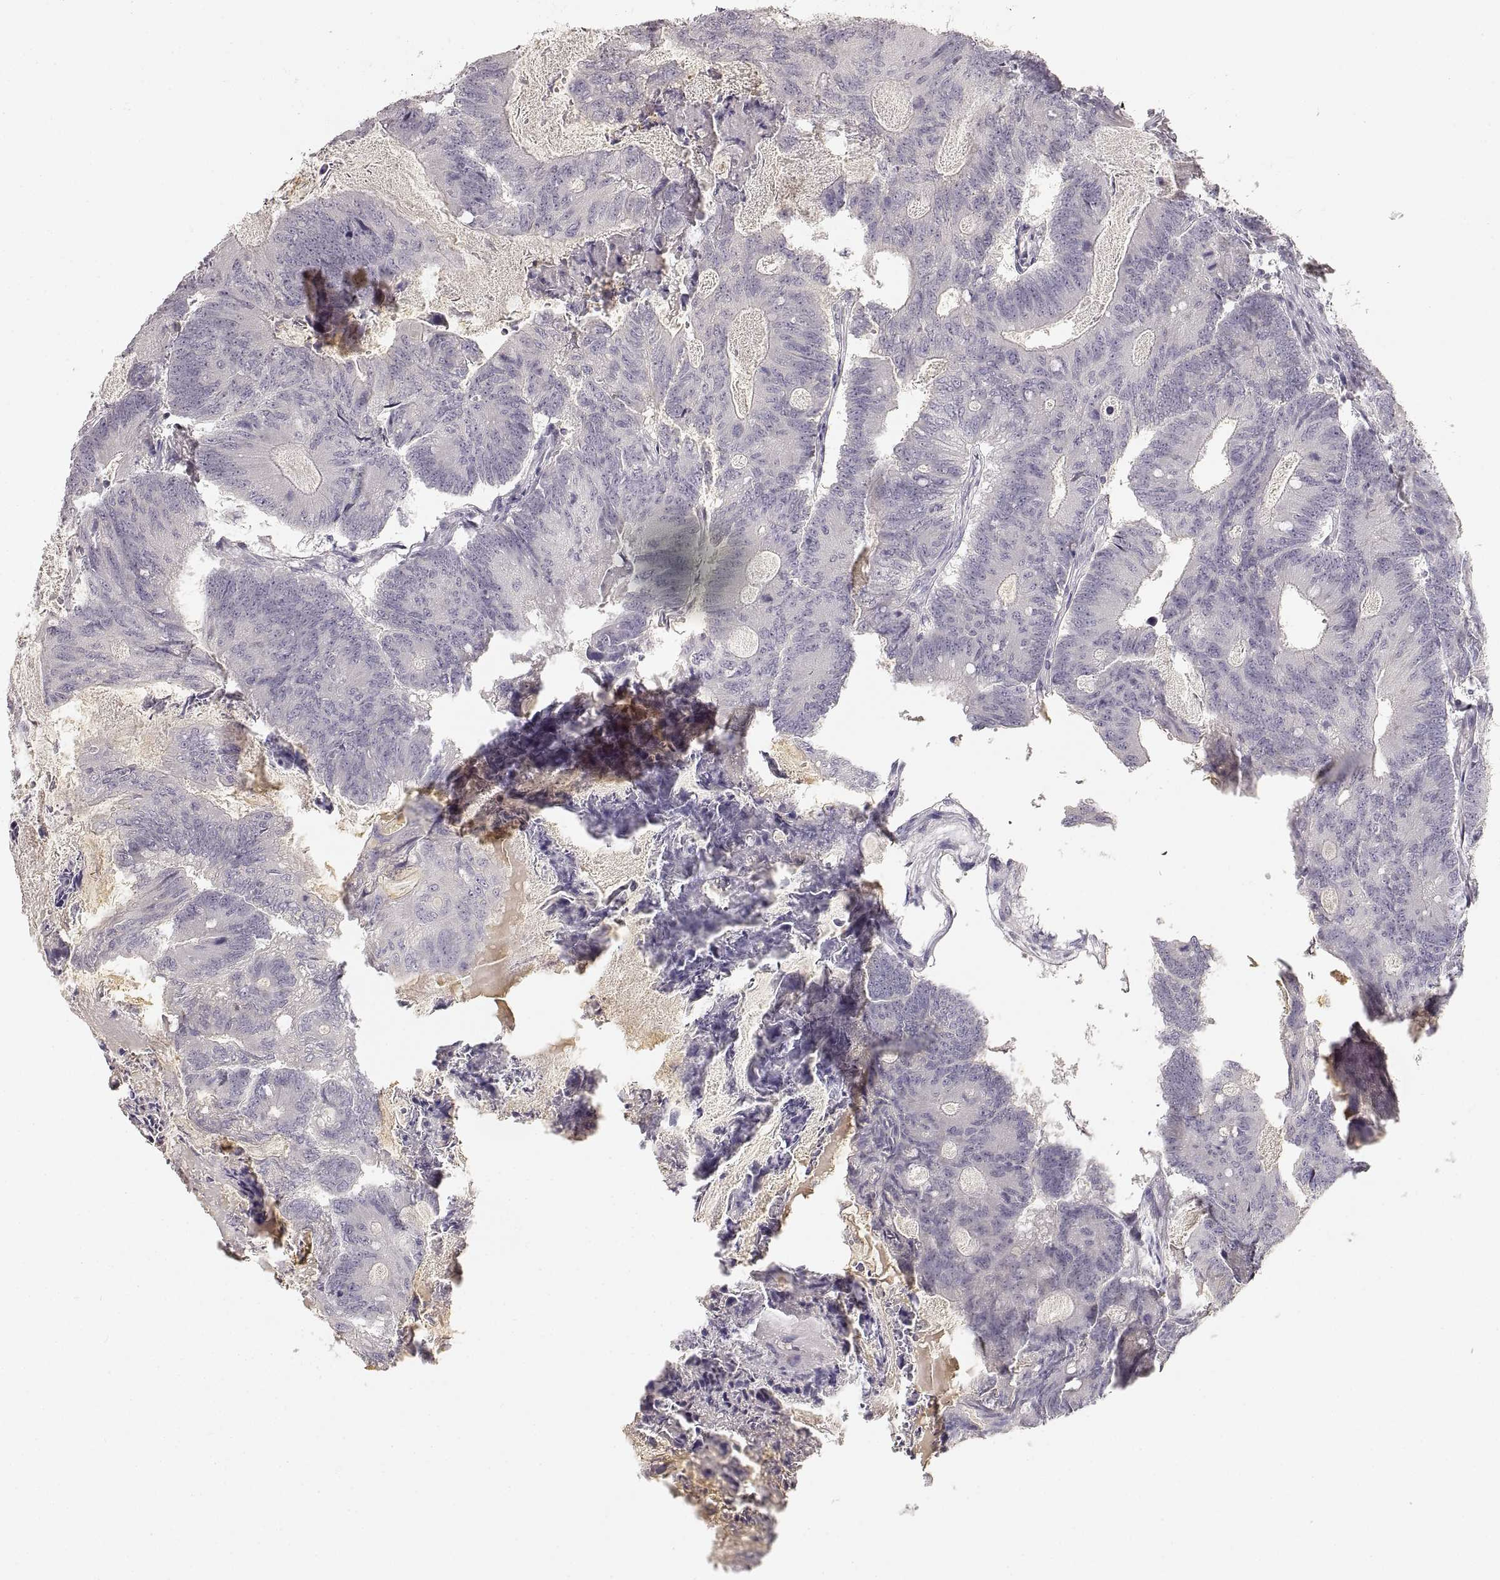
{"staining": {"intensity": "negative", "quantity": "none", "location": "none"}, "tissue": "colorectal cancer", "cell_type": "Tumor cells", "image_type": "cancer", "snomed": [{"axis": "morphology", "description": "Adenocarcinoma, NOS"}, {"axis": "topography", "description": "Colon"}], "caption": "Tumor cells are negative for protein expression in human colorectal cancer (adenocarcinoma). The staining was performed using DAB to visualize the protein expression in brown, while the nuclei were stained in blue with hematoxylin (Magnification: 20x).", "gene": "RUNDC3A", "patient": {"sex": "female", "age": 70}}